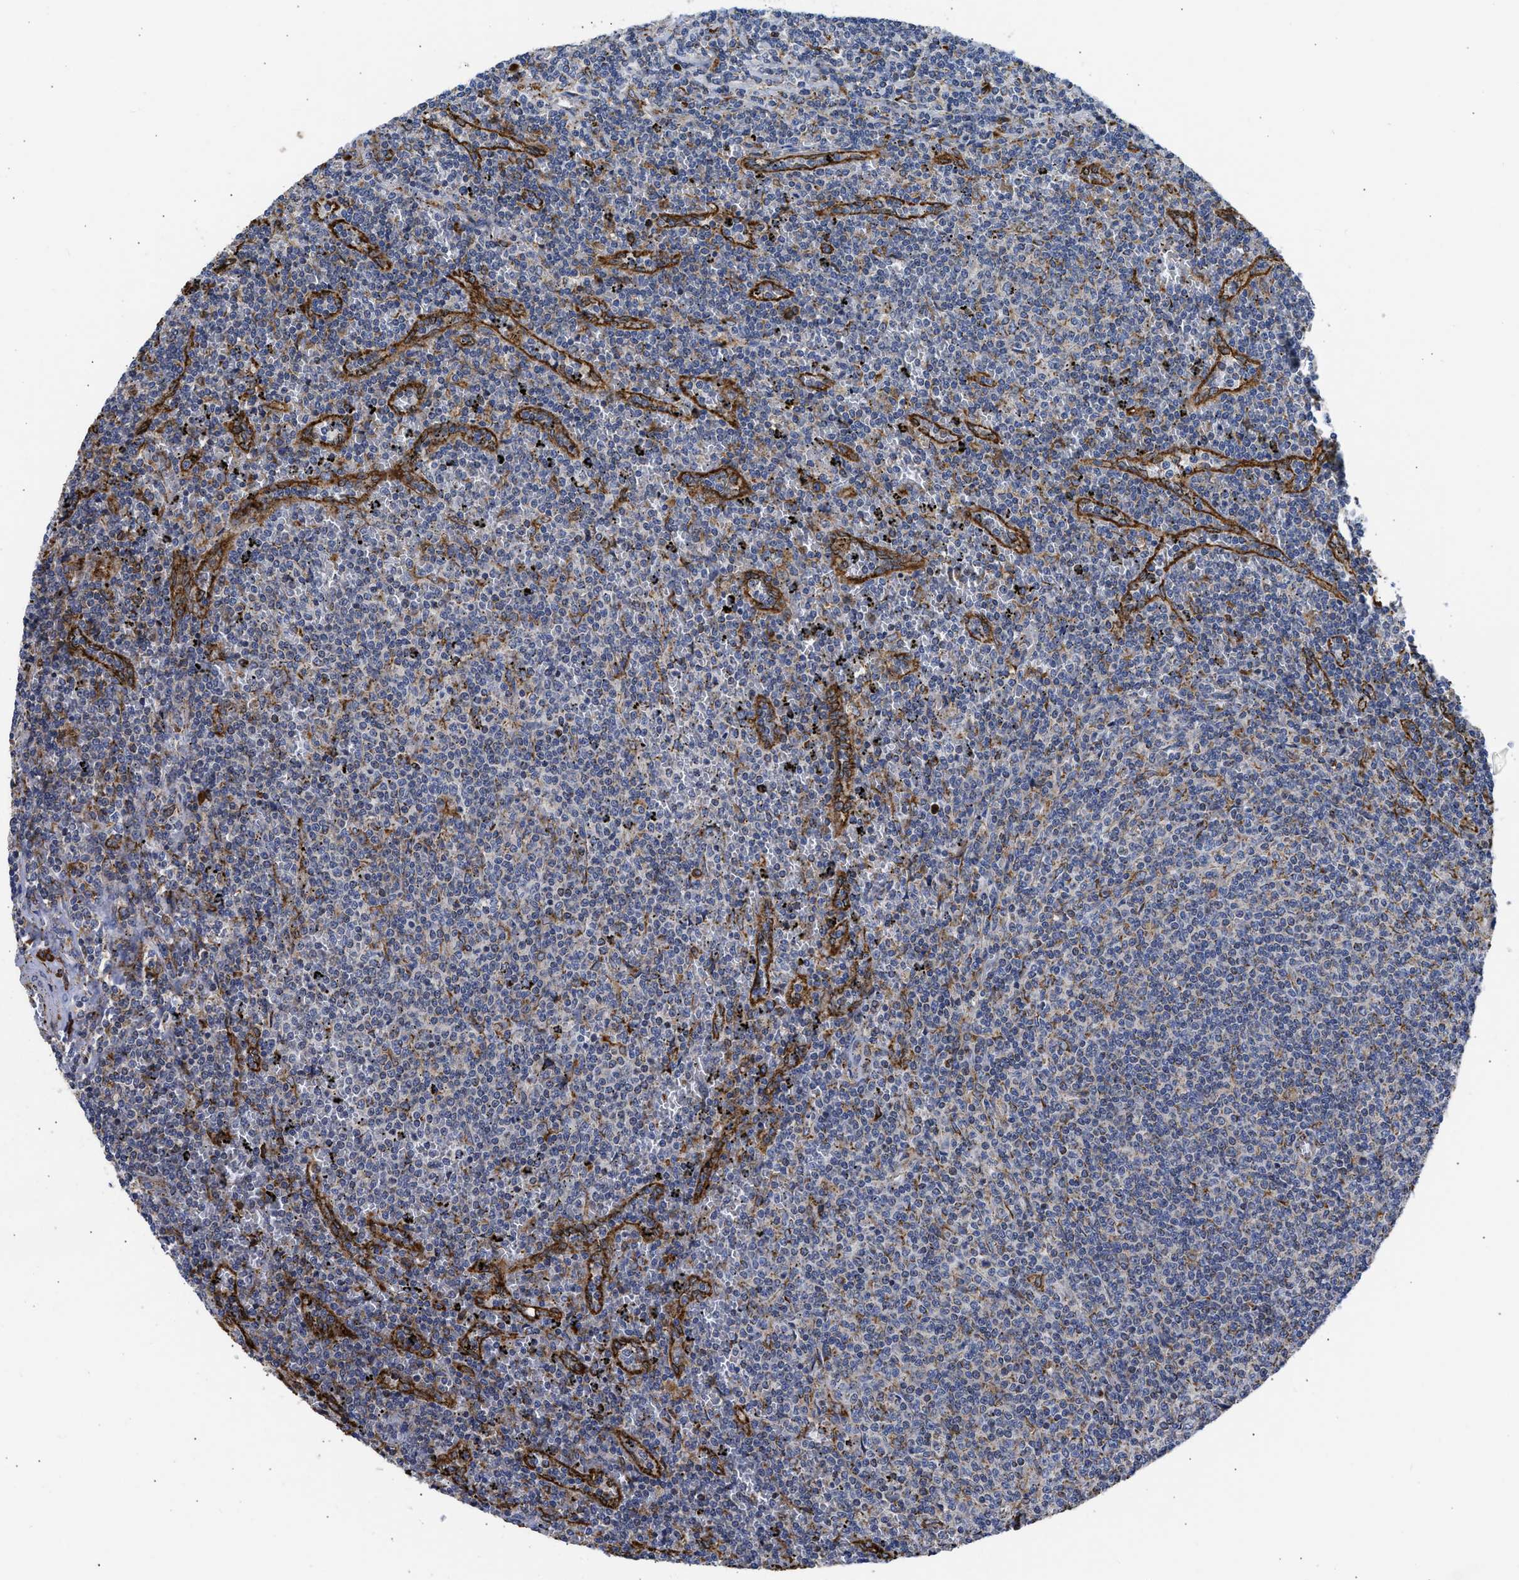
{"staining": {"intensity": "moderate", "quantity": "25%-75%", "location": "cytoplasmic/membranous"}, "tissue": "lymphoma", "cell_type": "Tumor cells", "image_type": "cancer", "snomed": [{"axis": "morphology", "description": "Malignant lymphoma, non-Hodgkin's type, Low grade"}, {"axis": "topography", "description": "Spleen"}], "caption": "Immunohistochemistry (DAB) staining of human low-grade malignant lymphoma, non-Hodgkin's type shows moderate cytoplasmic/membranous protein expression in about 25%-75% of tumor cells.", "gene": "CYCS", "patient": {"sex": "female", "age": 50}}